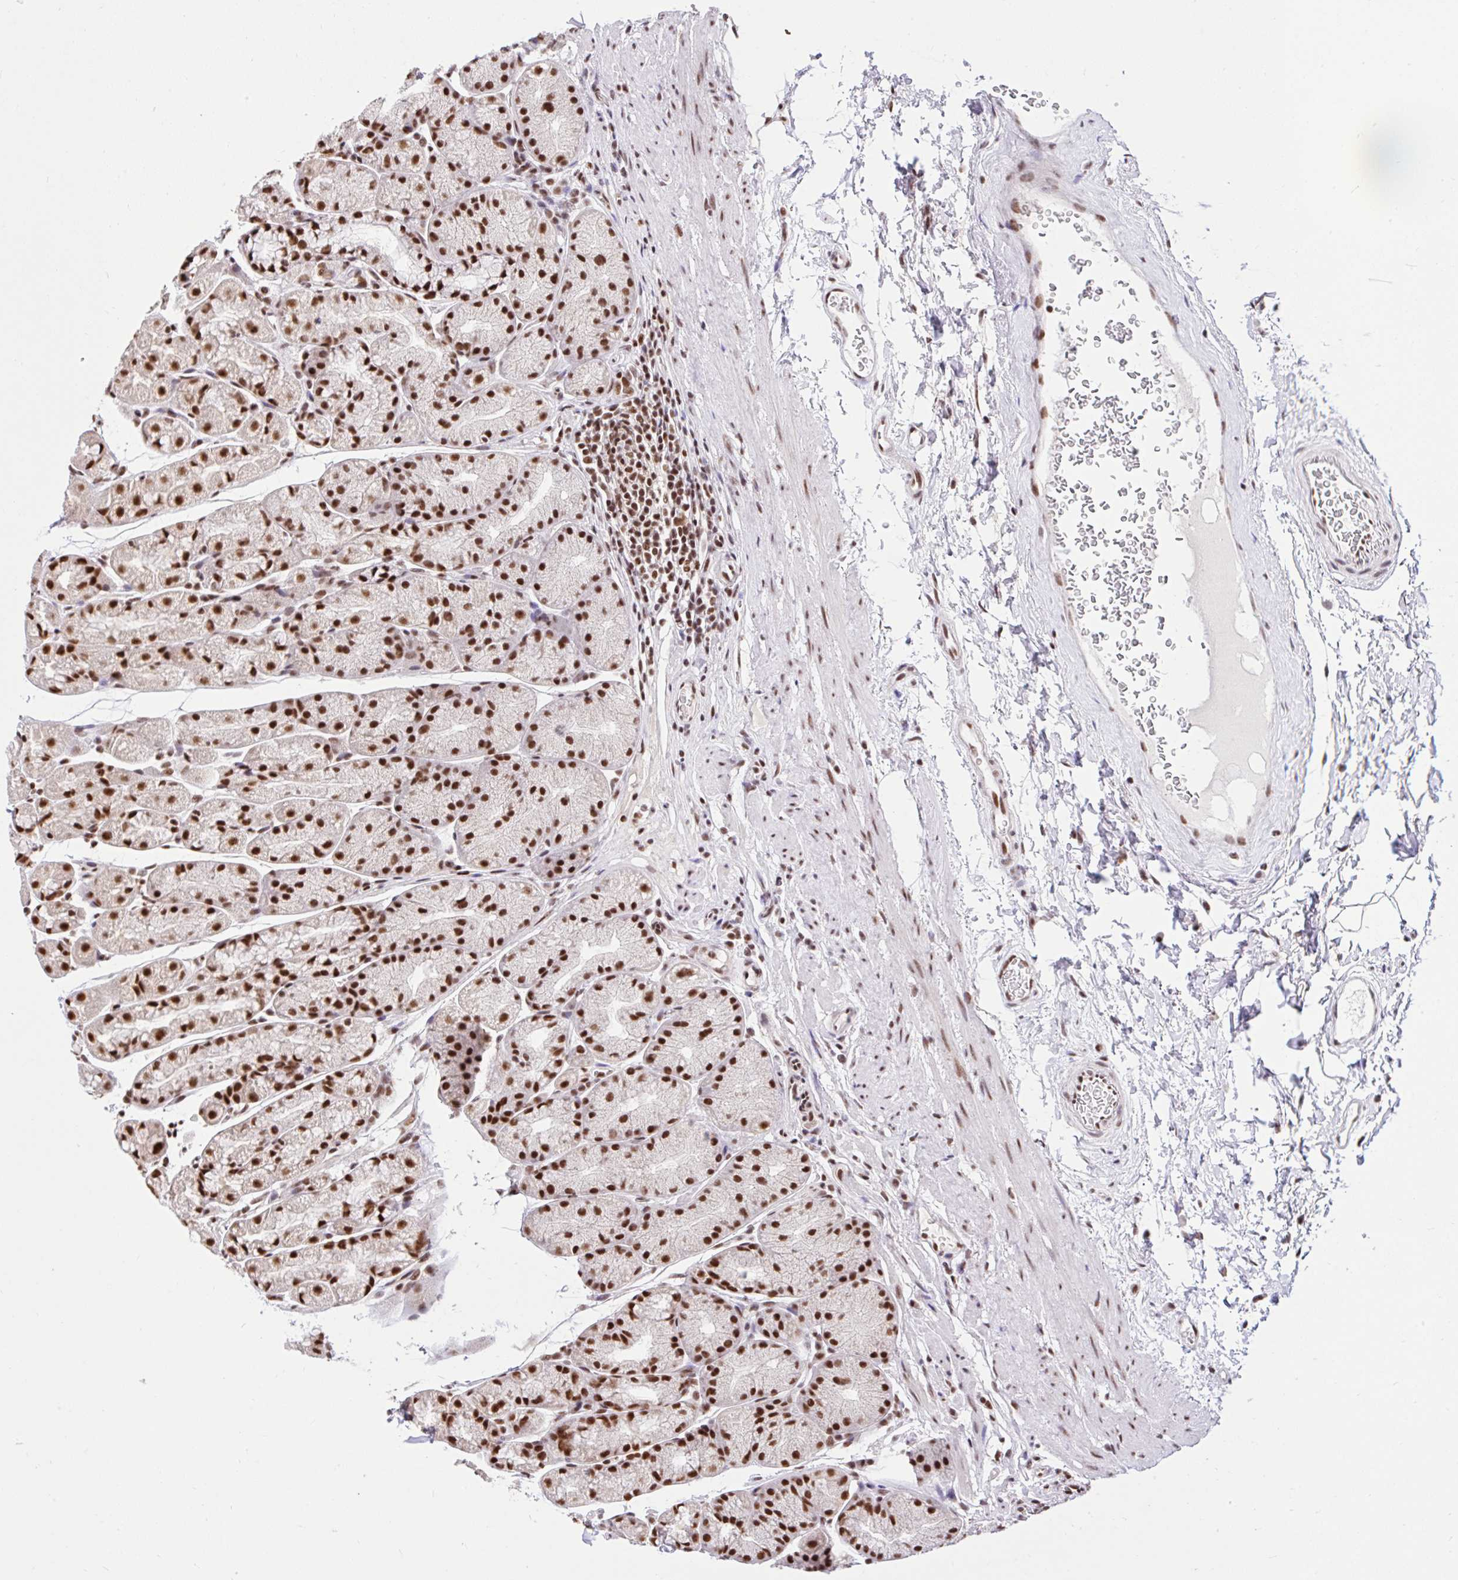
{"staining": {"intensity": "strong", "quantity": ">75%", "location": "nuclear"}, "tissue": "stomach", "cell_type": "Glandular cells", "image_type": "normal", "snomed": [{"axis": "morphology", "description": "Normal tissue, NOS"}, {"axis": "topography", "description": "Stomach, lower"}], "caption": "About >75% of glandular cells in unremarkable human stomach display strong nuclear protein staining as visualized by brown immunohistochemical staining.", "gene": "CCDC12", "patient": {"sex": "male", "age": 67}}